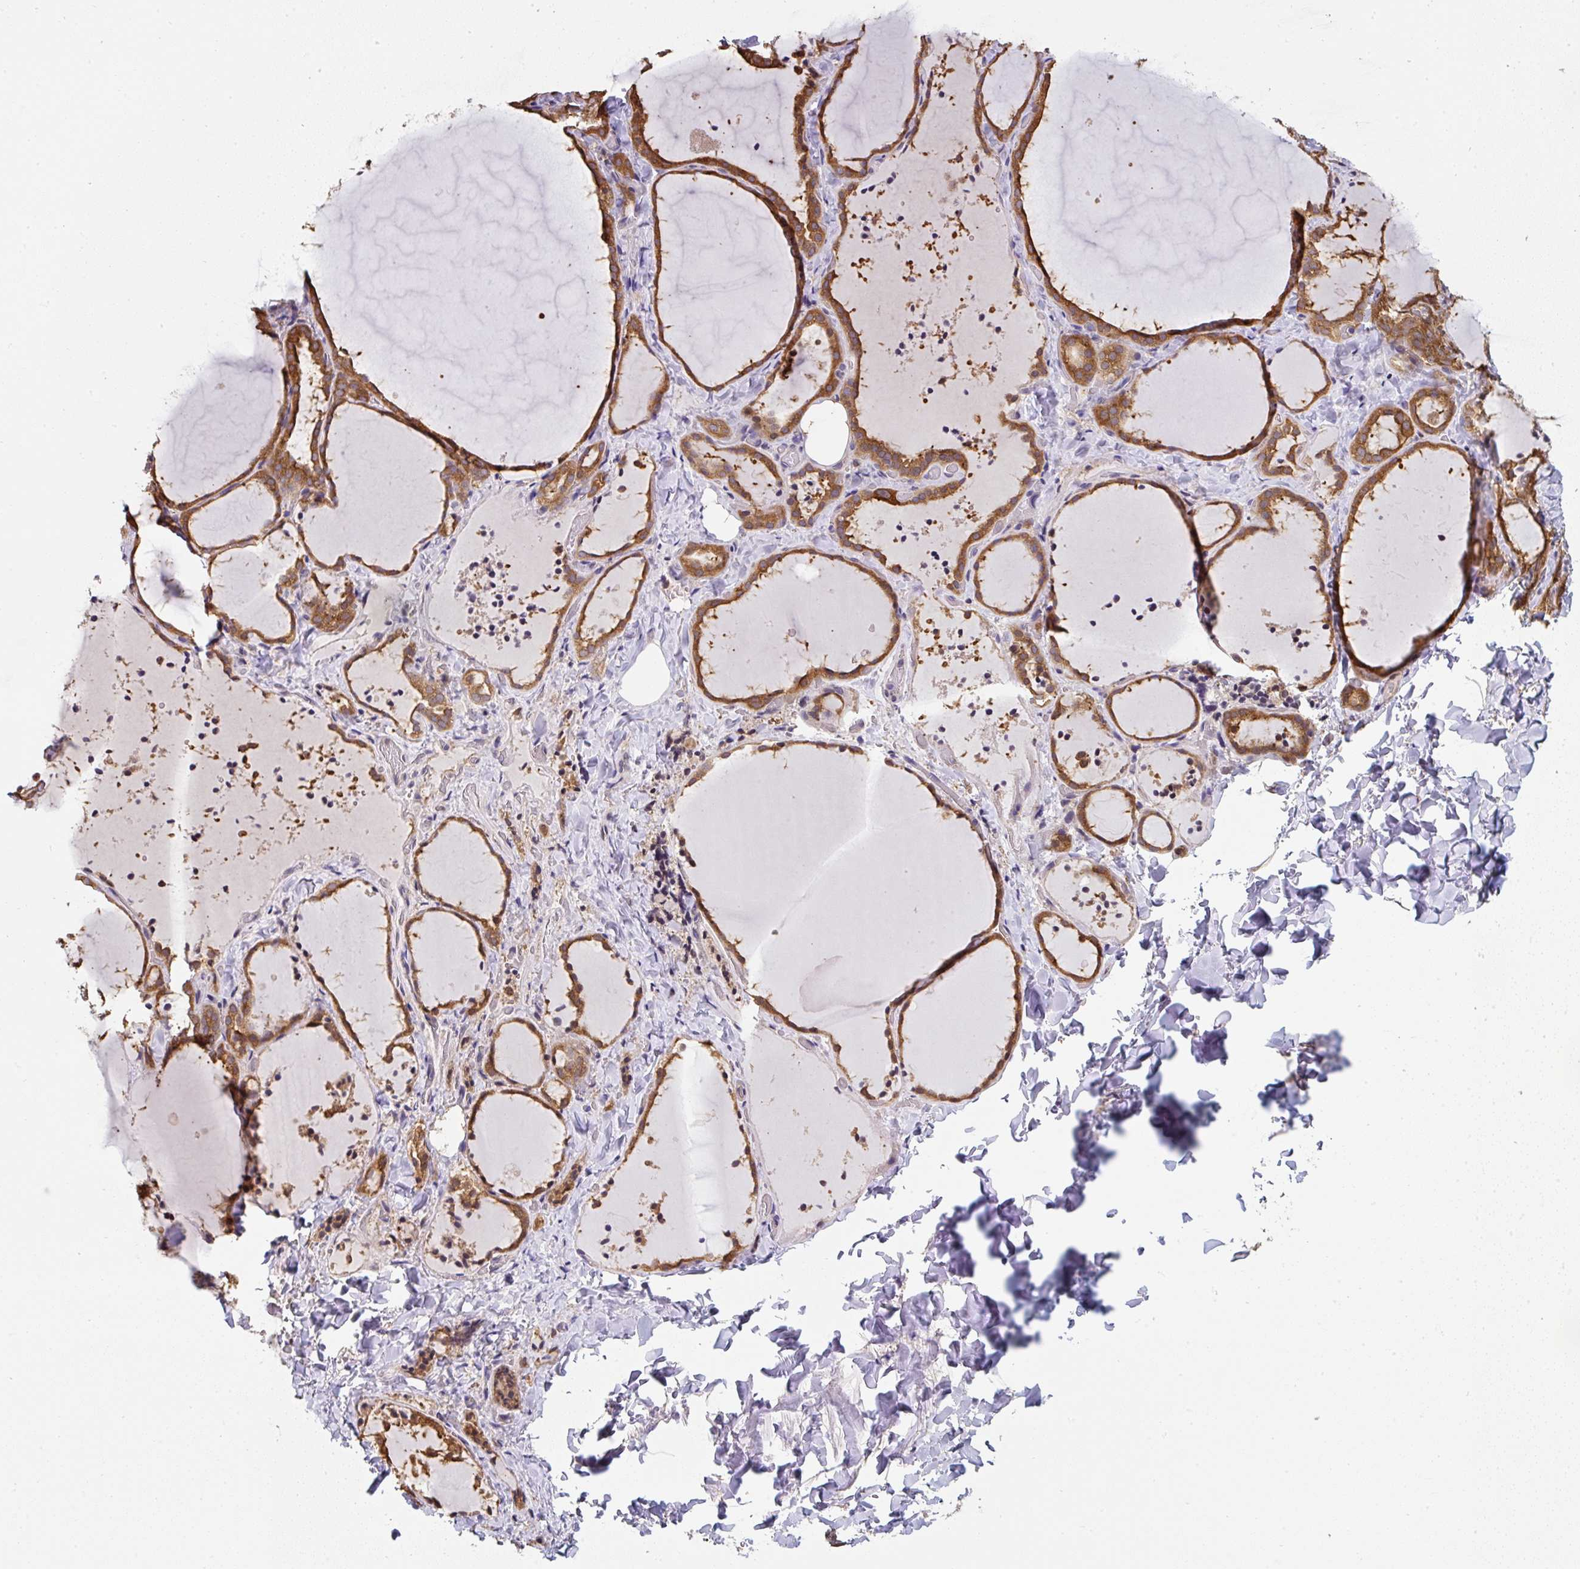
{"staining": {"intensity": "moderate", "quantity": ">75%", "location": "cytoplasmic/membranous,nuclear"}, "tissue": "thyroid gland", "cell_type": "Glandular cells", "image_type": "normal", "snomed": [{"axis": "morphology", "description": "Normal tissue, NOS"}, {"axis": "topography", "description": "Thyroid gland"}], "caption": "Approximately >75% of glandular cells in unremarkable human thyroid gland exhibit moderate cytoplasmic/membranous,nuclear protein staining as visualized by brown immunohistochemical staining.", "gene": "ST13", "patient": {"sex": "female", "age": 22}}